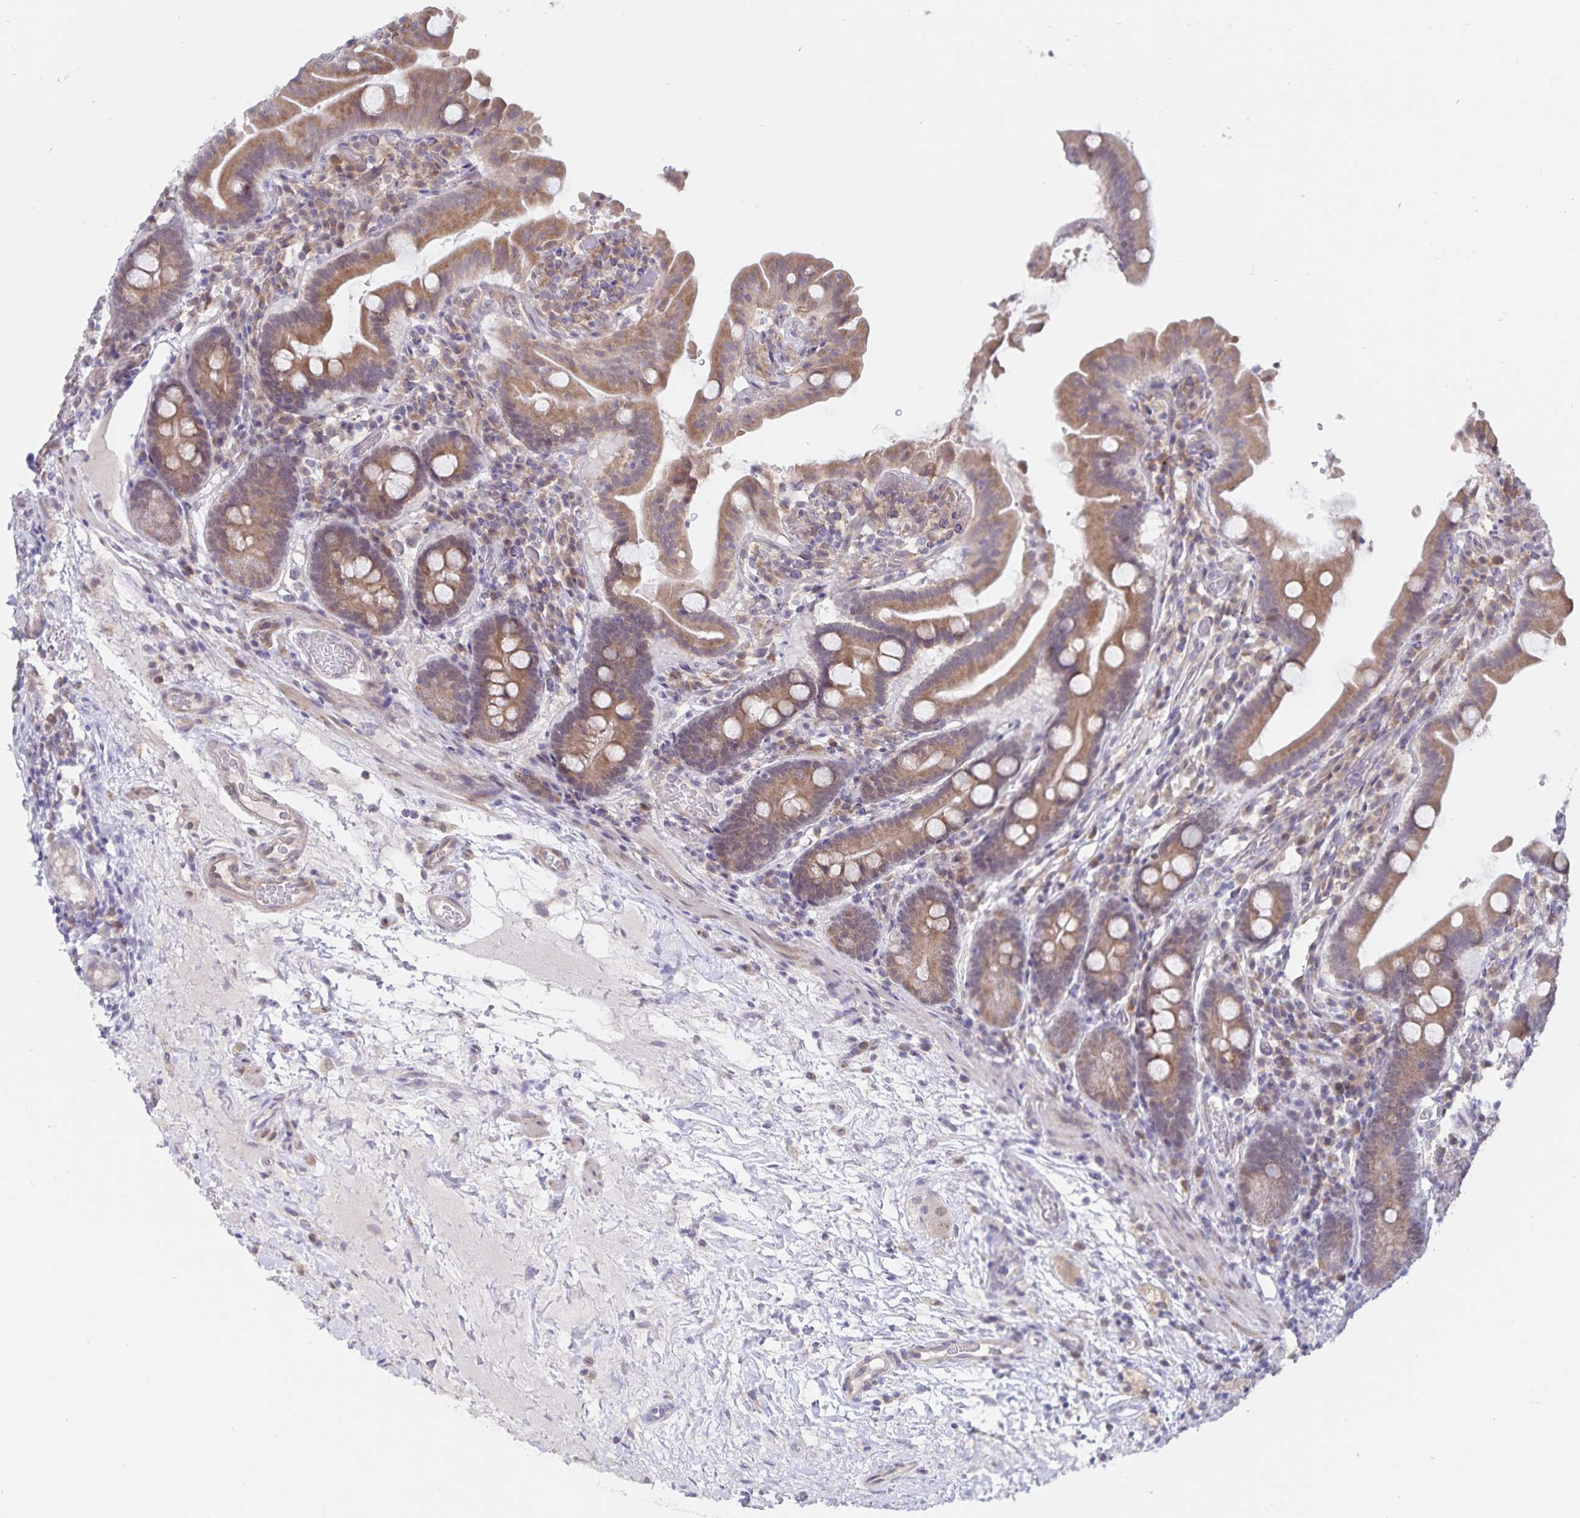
{"staining": {"intensity": "moderate", "quantity": ">75%", "location": "cytoplasmic/membranous"}, "tissue": "small intestine", "cell_type": "Glandular cells", "image_type": "normal", "snomed": [{"axis": "morphology", "description": "Normal tissue, NOS"}, {"axis": "topography", "description": "Small intestine"}], "caption": "IHC image of normal small intestine: small intestine stained using immunohistochemistry (IHC) reveals medium levels of moderate protein expression localized specifically in the cytoplasmic/membranous of glandular cells, appearing as a cytoplasmic/membranous brown color.", "gene": "ATP2A2", "patient": {"sex": "male", "age": 26}}